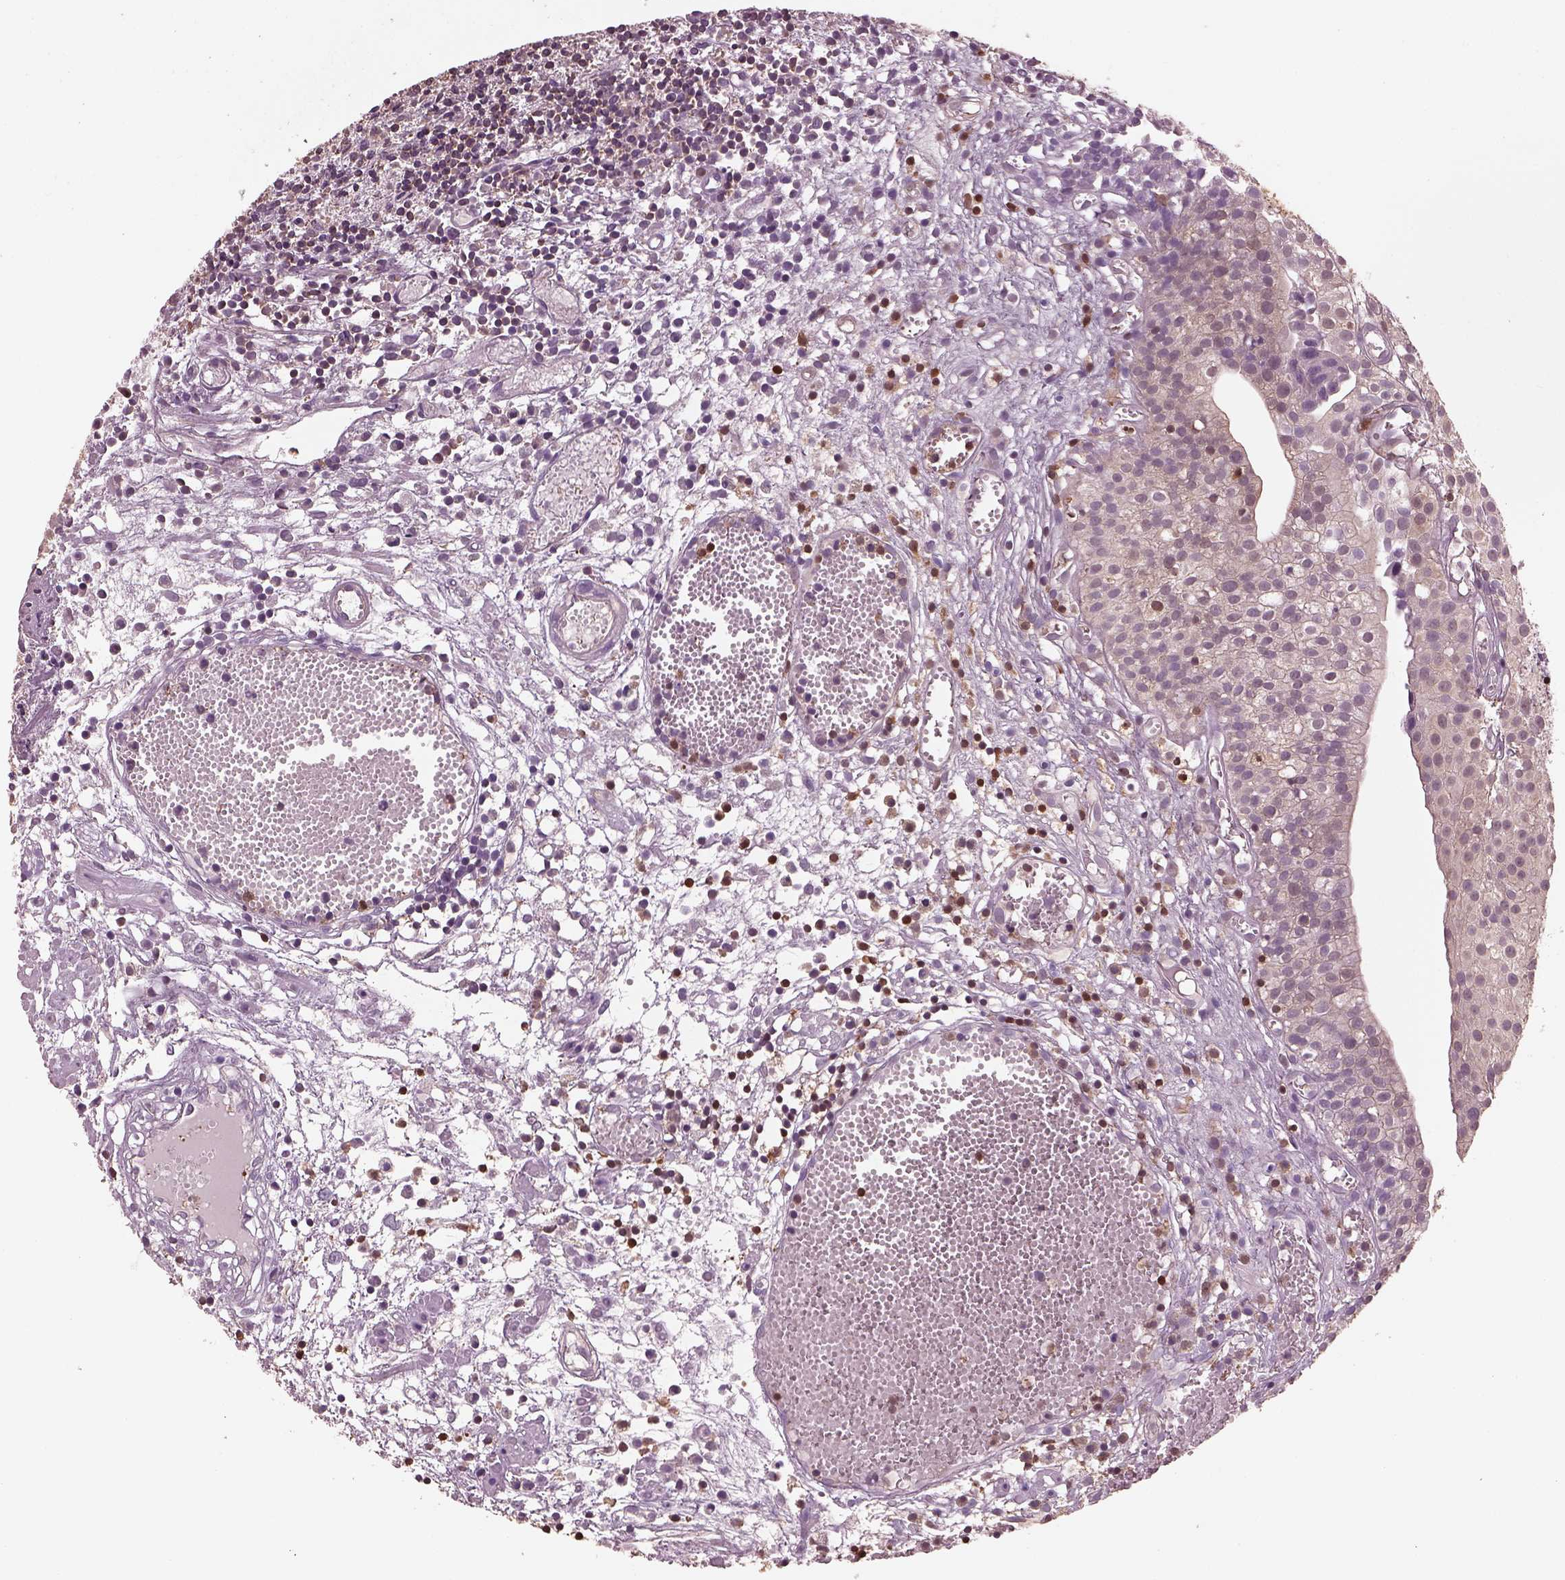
{"staining": {"intensity": "weak", "quantity": ">75%", "location": "cytoplasmic/membranous"}, "tissue": "urothelial cancer", "cell_type": "Tumor cells", "image_type": "cancer", "snomed": [{"axis": "morphology", "description": "Urothelial carcinoma, Low grade"}, {"axis": "topography", "description": "Urinary bladder"}], "caption": "A high-resolution micrograph shows immunohistochemistry staining of urothelial cancer, which demonstrates weak cytoplasmic/membranous positivity in approximately >75% of tumor cells.", "gene": "IL31RA", "patient": {"sex": "male", "age": 79}}